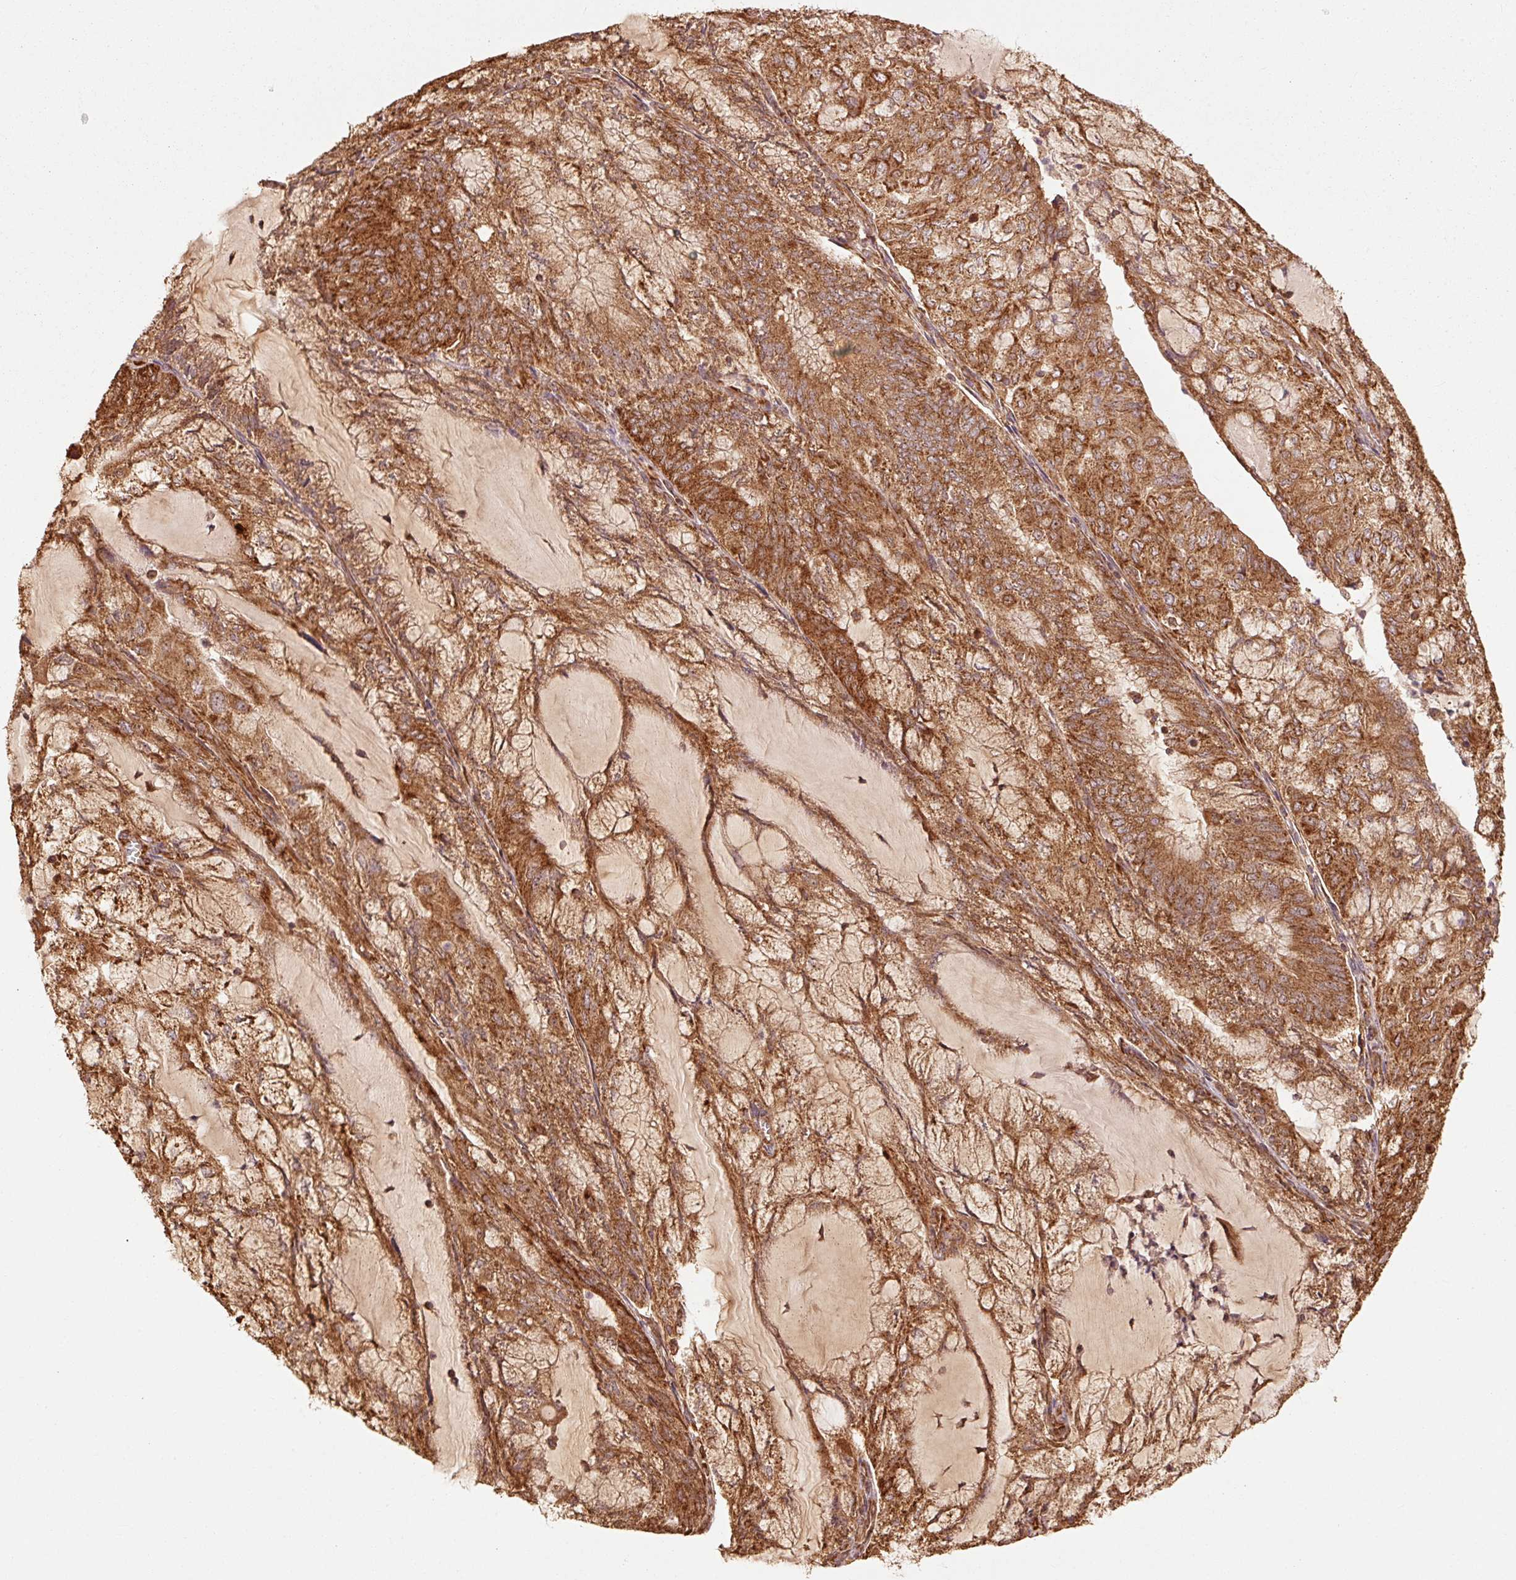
{"staining": {"intensity": "strong", "quantity": ">75%", "location": "cytoplasmic/membranous"}, "tissue": "endometrial cancer", "cell_type": "Tumor cells", "image_type": "cancer", "snomed": [{"axis": "morphology", "description": "Adenocarcinoma, NOS"}, {"axis": "topography", "description": "Endometrium"}], "caption": "Endometrial adenocarcinoma was stained to show a protein in brown. There is high levels of strong cytoplasmic/membranous staining in about >75% of tumor cells.", "gene": "MRPL16", "patient": {"sex": "female", "age": 81}}